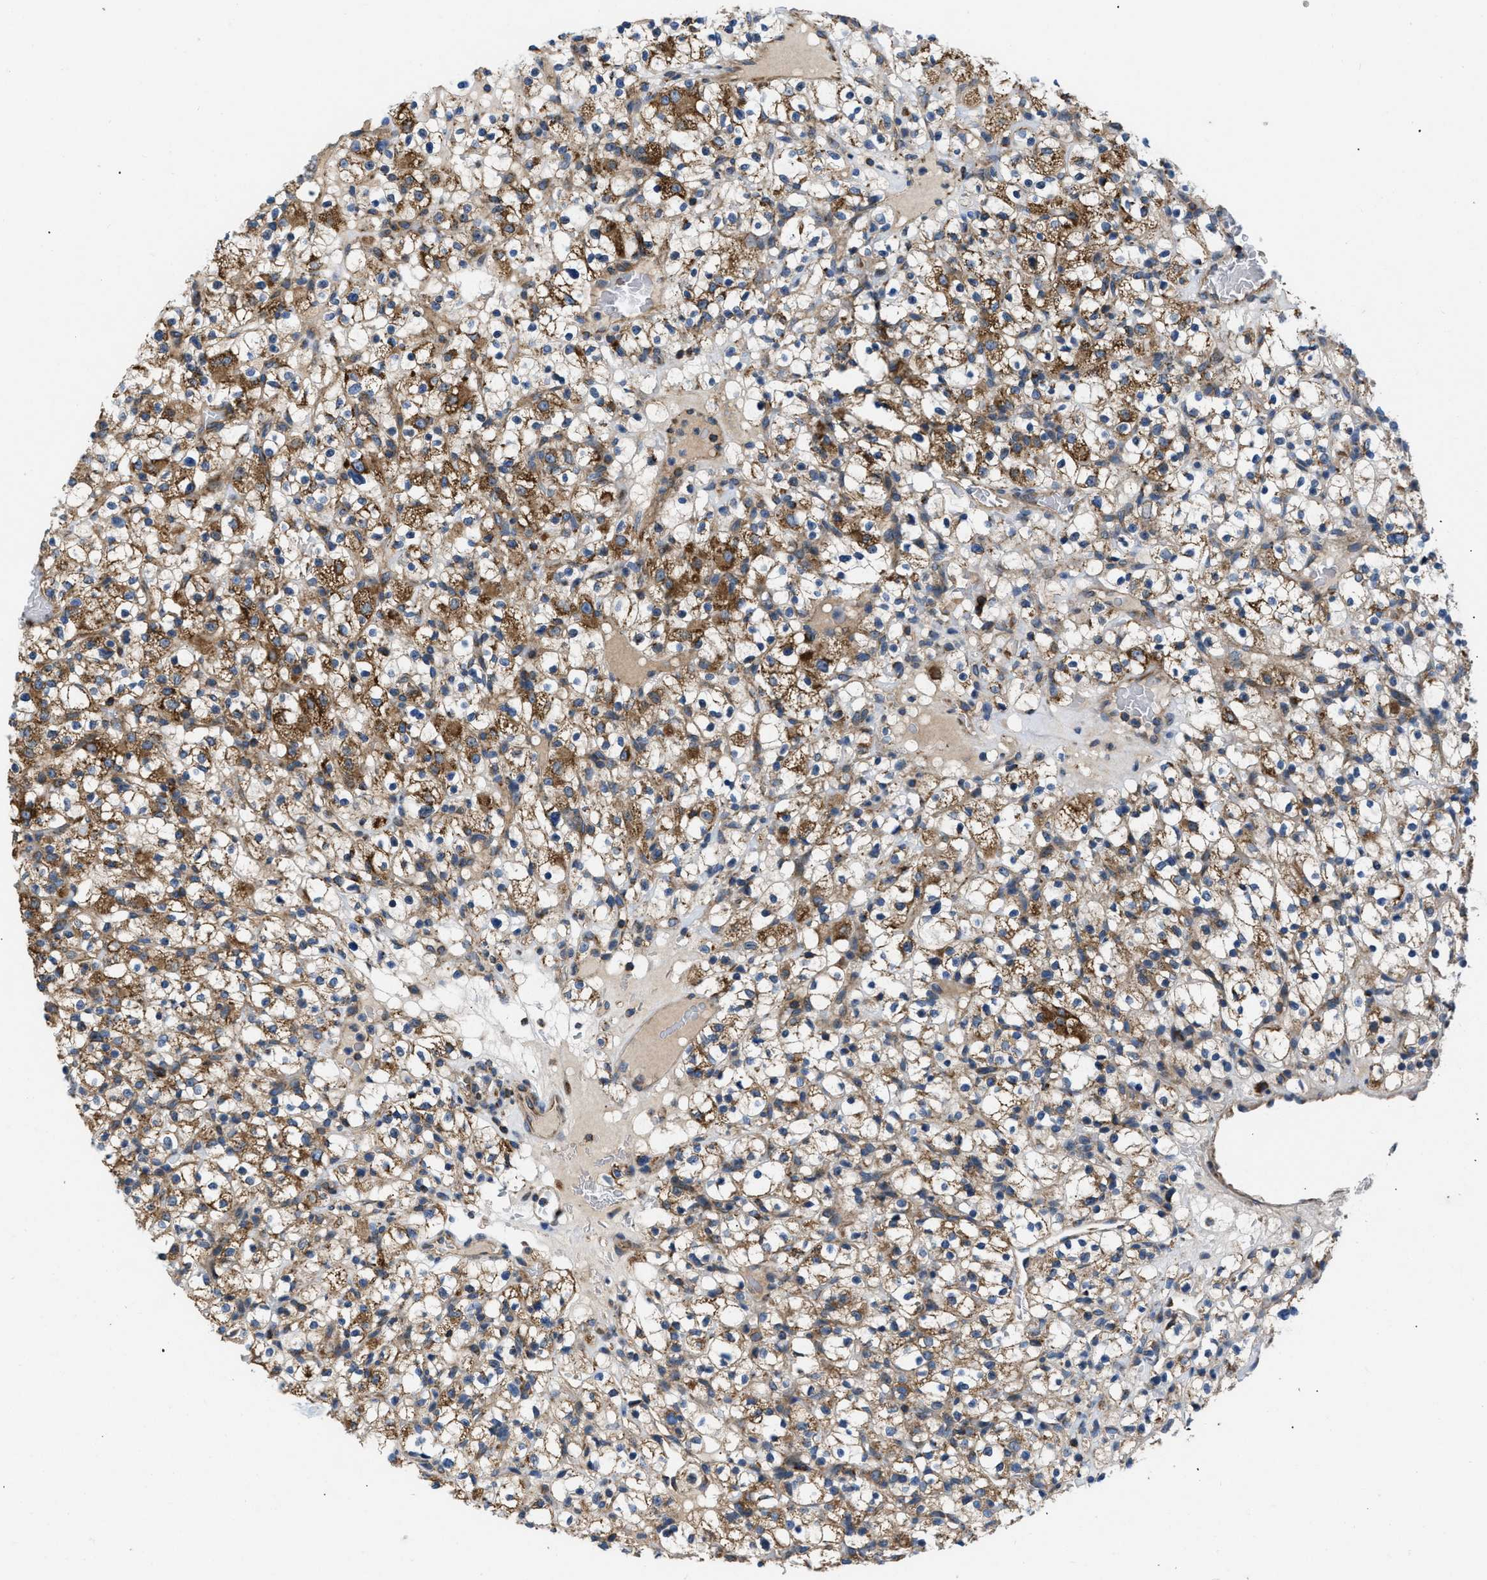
{"staining": {"intensity": "moderate", "quantity": ">75%", "location": "cytoplasmic/membranous"}, "tissue": "renal cancer", "cell_type": "Tumor cells", "image_type": "cancer", "snomed": [{"axis": "morphology", "description": "Normal tissue, NOS"}, {"axis": "morphology", "description": "Adenocarcinoma, NOS"}, {"axis": "topography", "description": "Kidney"}], "caption": "Protein staining of renal adenocarcinoma tissue exhibits moderate cytoplasmic/membranous staining in approximately >75% of tumor cells.", "gene": "OPTN", "patient": {"sex": "female", "age": 72}}